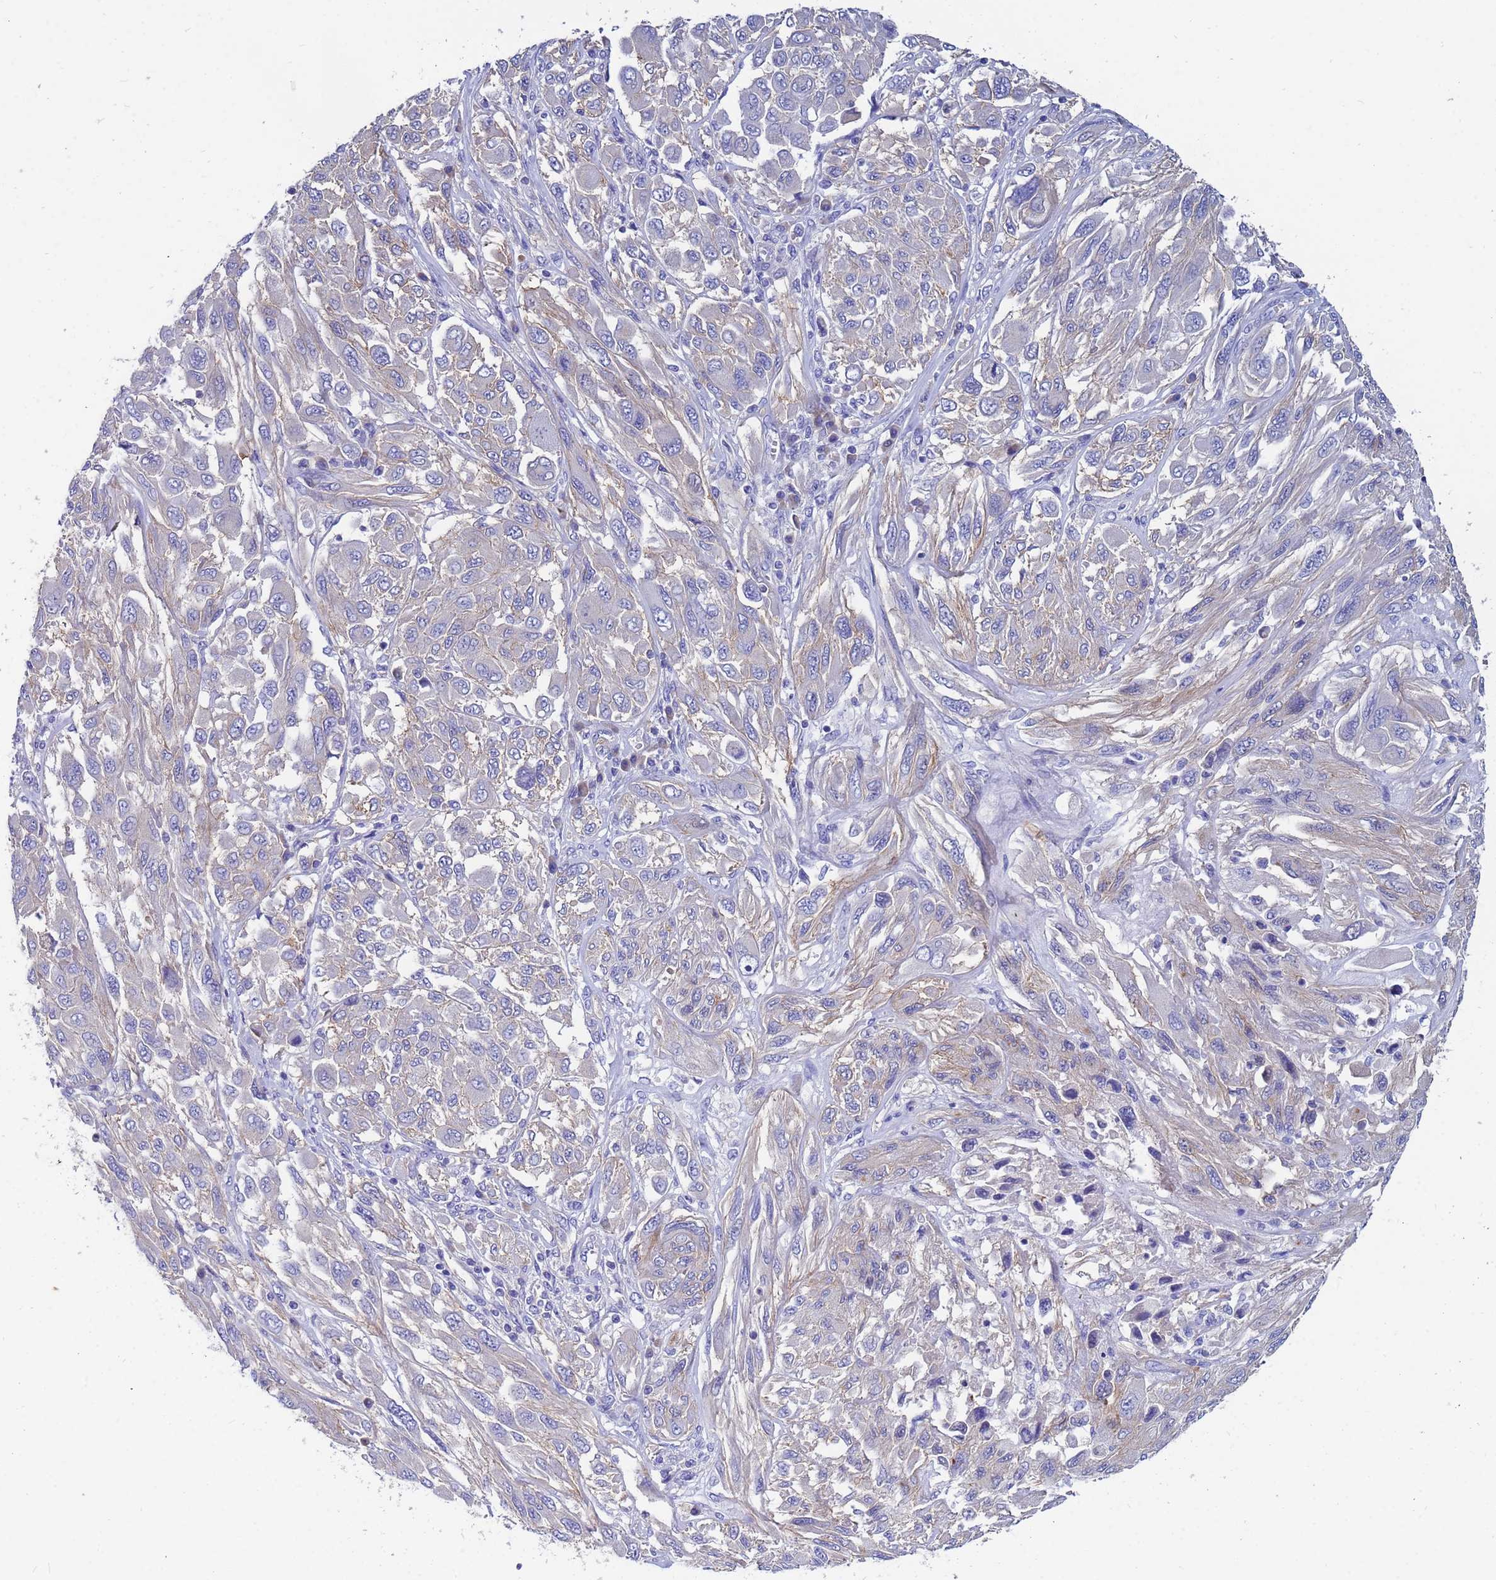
{"staining": {"intensity": "weak", "quantity": "<25%", "location": "cytoplasmic/membranous"}, "tissue": "melanoma", "cell_type": "Tumor cells", "image_type": "cancer", "snomed": [{"axis": "morphology", "description": "Malignant melanoma, NOS"}, {"axis": "topography", "description": "Skin"}], "caption": "High power microscopy image of an immunohistochemistry (IHC) histopathology image of melanoma, revealing no significant positivity in tumor cells.", "gene": "UBE2O", "patient": {"sex": "female", "age": 91}}